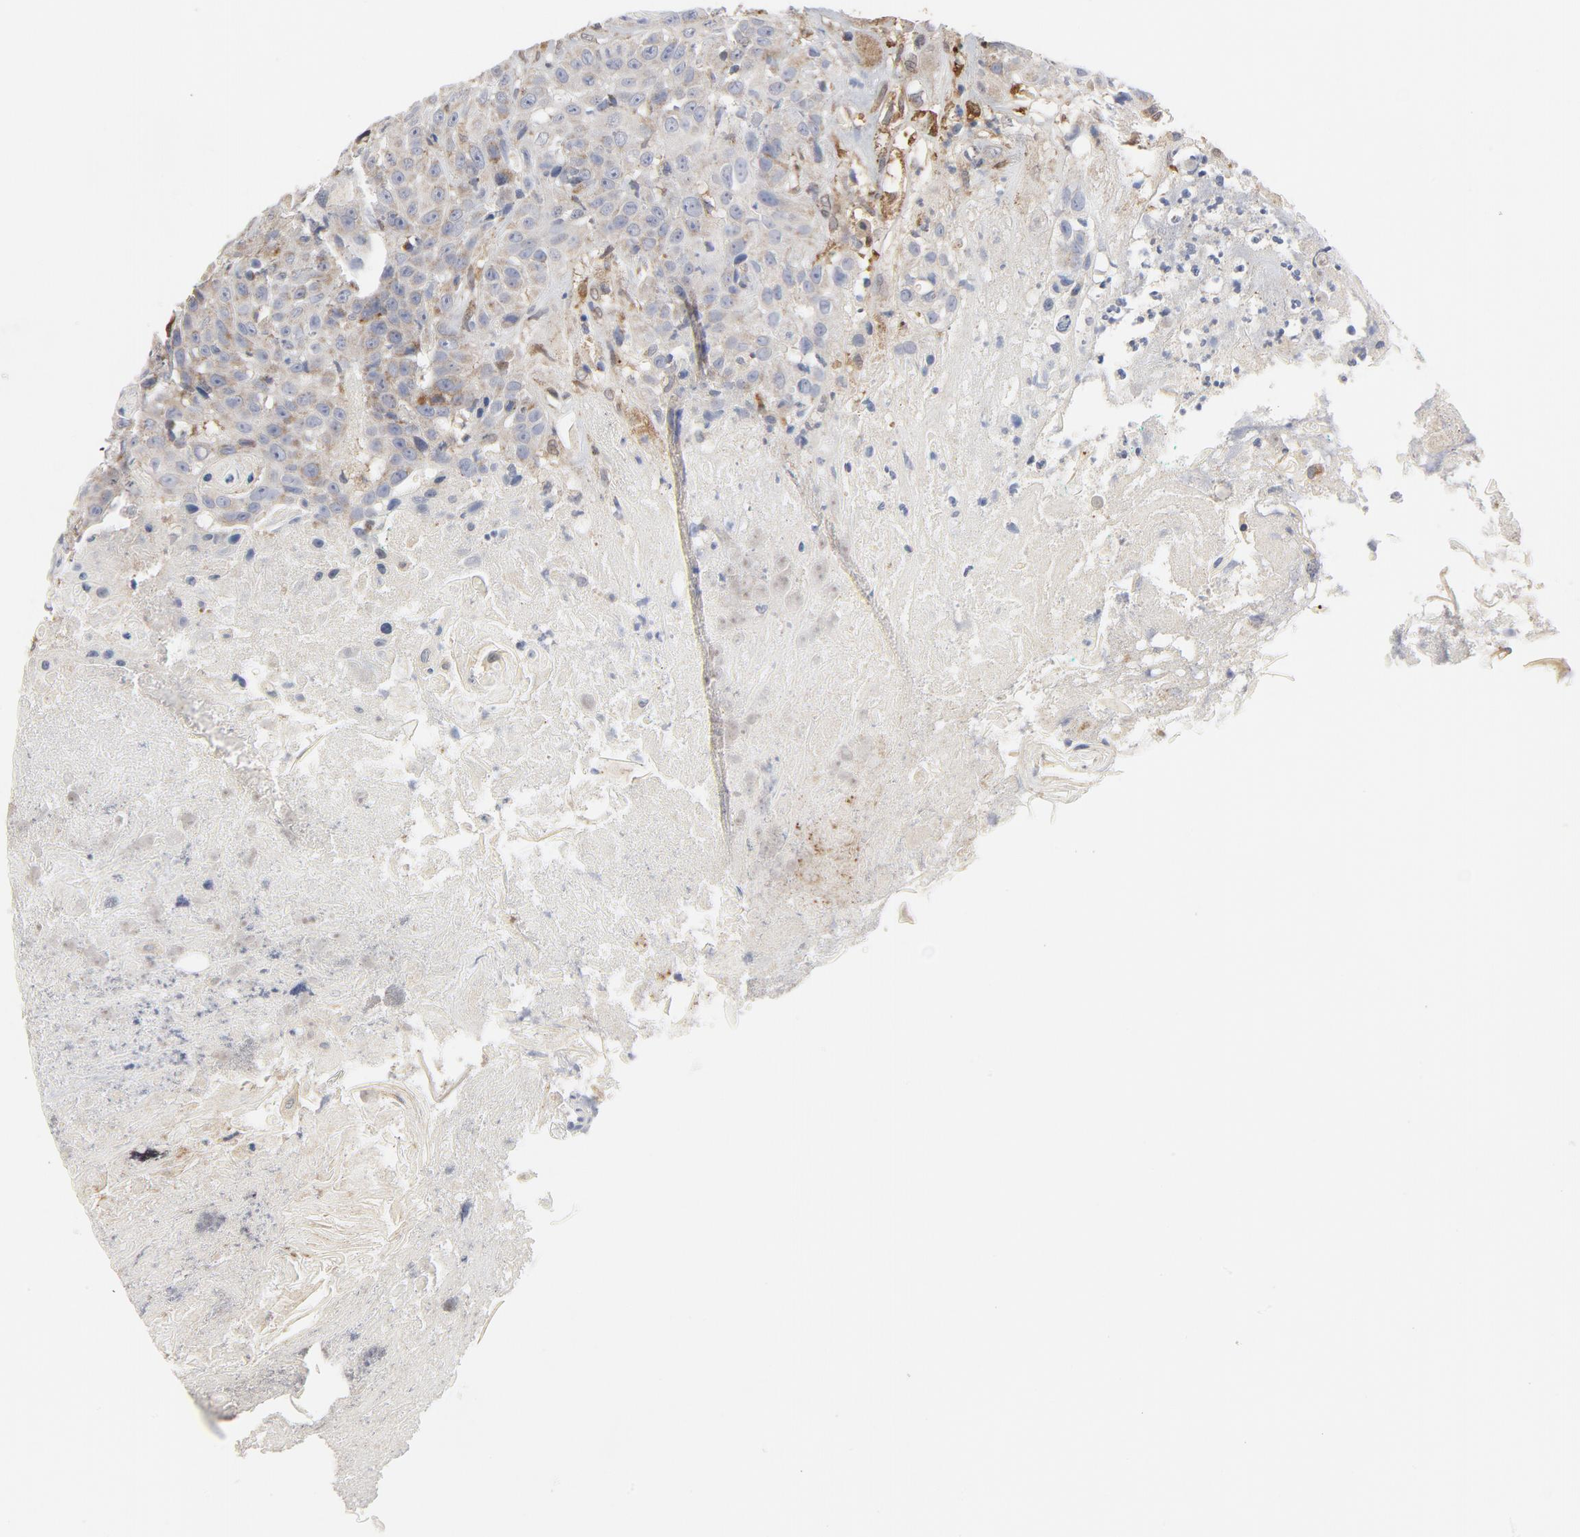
{"staining": {"intensity": "moderate", "quantity": ">75%", "location": "cytoplasmic/membranous"}, "tissue": "head and neck cancer", "cell_type": "Tumor cells", "image_type": "cancer", "snomed": [{"axis": "morphology", "description": "Squamous cell carcinoma, NOS"}, {"axis": "topography", "description": "Head-Neck"}], "caption": "This photomicrograph exhibits IHC staining of human squamous cell carcinoma (head and neck), with medium moderate cytoplasmic/membranous positivity in approximately >75% of tumor cells.", "gene": "RAPGEF4", "patient": {"sex": "female", "age": 84}}